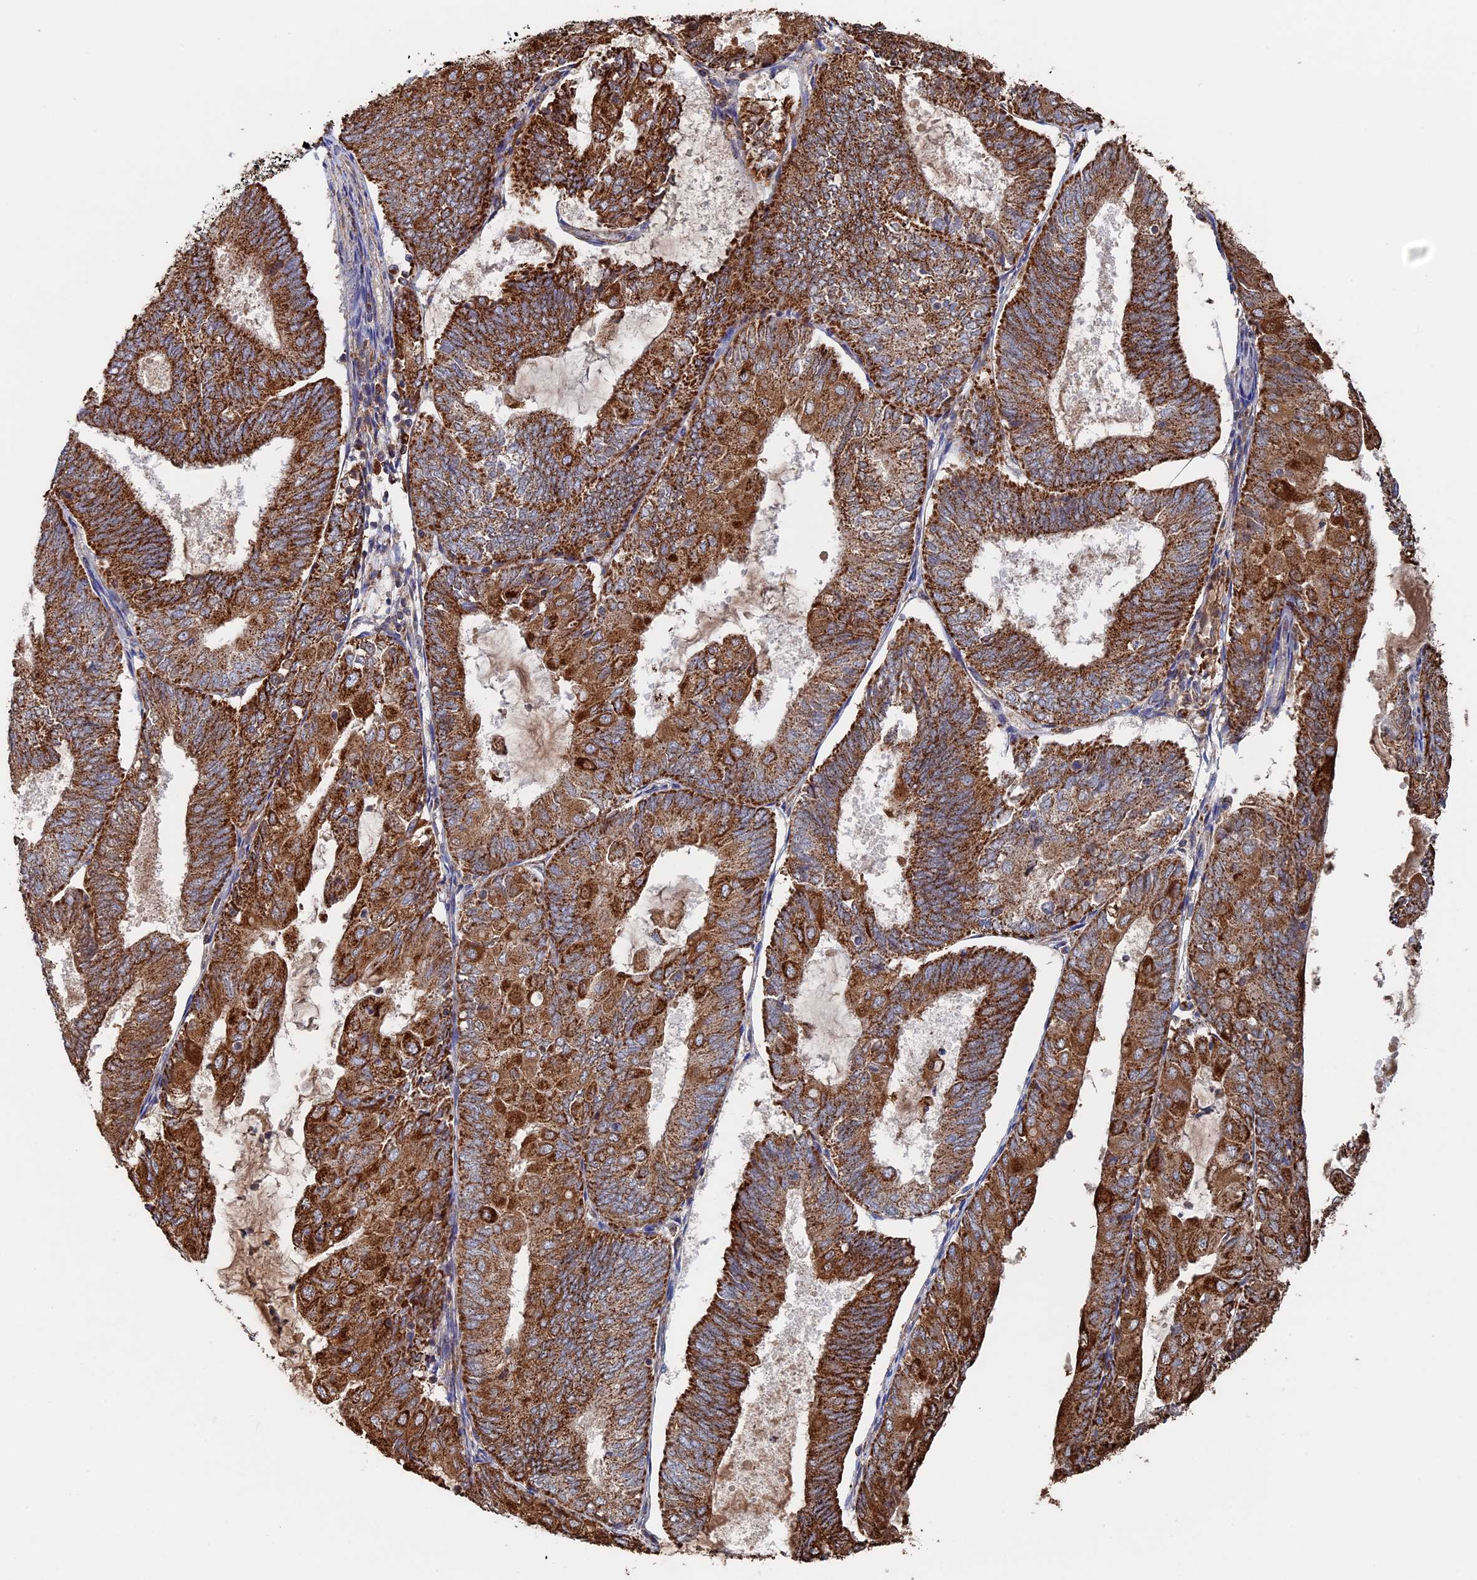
{"staining": {"intensity": "strong", "quantity": ">75%", "location": "cytoplasmic/membranous"}, "tissue": "endometrial cancer", "cell_type": "Tumor cells", "image_type": "cancer", "snomed": [{"axis": "morphology", "description": "Adenocarcinoma, NOS"}, {"axis": "topography", "description": "Endometrium"}], "caption": "Immunohistochemistry photomicrograph of neoplastic tissue: endometrial cancer (adenocarcinoma) stained using immunohistochemistry reveals high levels of strong protein expression localized specifically in the cytoplasmic/membranous of tumor cells, appearing as a cytoplasmic/membranous brown color.", "gene": "SEC24D", "patient": {"sex": "female", "age": 81}}